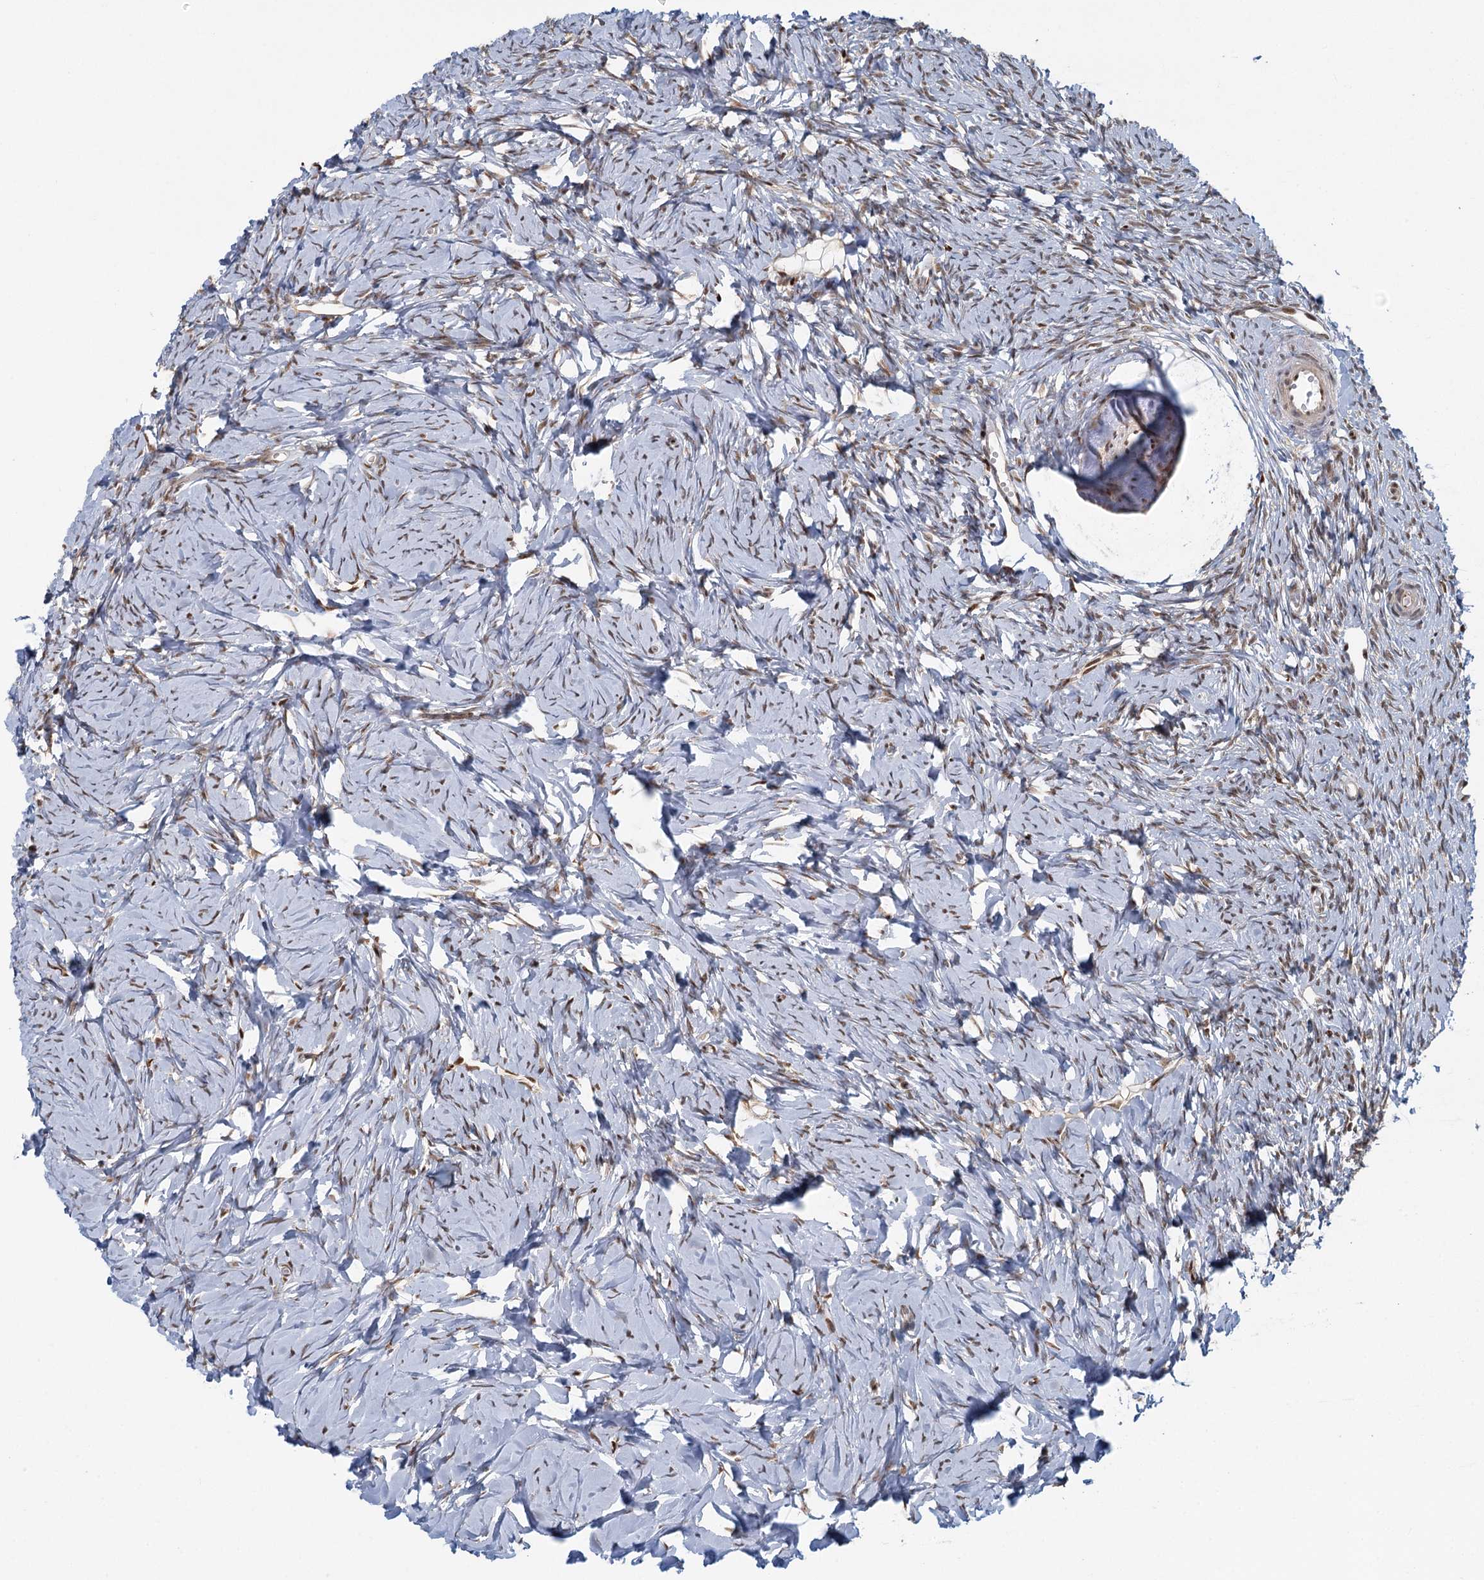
{"staining": {"intensity": "moderate", "quantity": "25%-75%", "location": "cytoplasmic/membranous,nuclear"}, "tissue": "ovary", "cell_type": "Ovarian stroma cells", "image_type": "normal", "snomed": [{"axis": "morphology", "description": "Normal tissue, NOS"}, {"axis": "topography", "description": "Ovary"}], "caption": "Immunohistochemistry of benign human ovary demonstrates medium levels of moderate cytoplasmic/membranous,nuclear staining in about 25%-75% of ovarian stroma cells. The staining is performed using DAB (3,3'-diaminobenzidine) brown chromogen to label protein expression. The nuclei are counter-stained blue using hematoxylin.", "gene": "GPATCH11", "patient": {"sex": "female", "age": 51}}